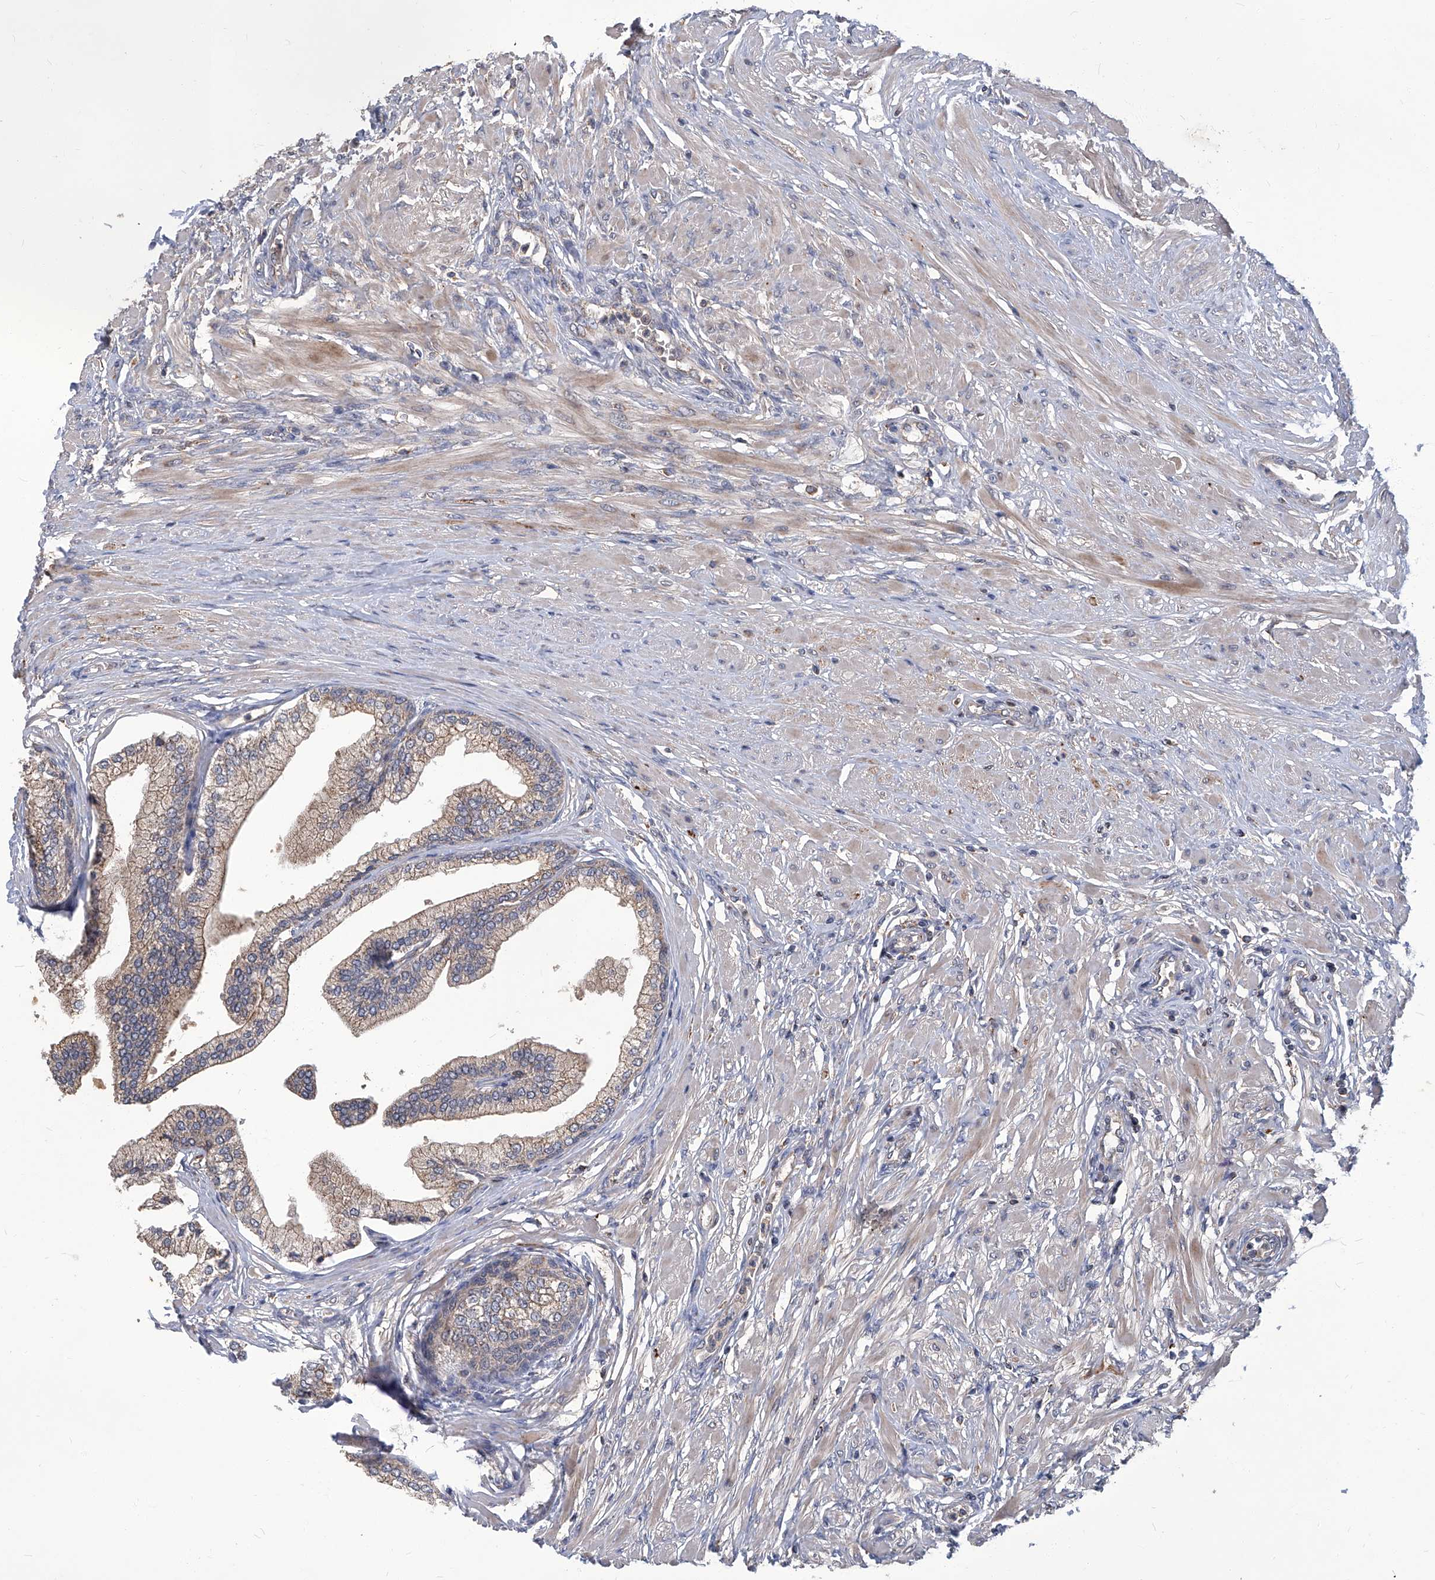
{"staining": {"intensity": "moderate", "quantity": ">75%", "location": "cytoplasmic/membranous"}, "tissue": "prostate", "cell_type": "Glandular cells", "image_type": "normal", "snomed": [{"axis": "morphology", "description": "Normal tissue, NOS"}, {"axis": "morphology", "description": "Urothelial carcinoma, Low grade"}, {"axis": "topography", "description": "Urinary bladder"}, {"axis": "topography", "description": "Prostate"}], "caption": "Immunohistochemistry photomicrograph of unremarkable prostate: human prostate stained using IHC displays medium levels of moderate protein expression localized specifically in the cytoplasmic/membranous of glandular cells, appearing as a cytoplasmic/membranous brown color.", "gene": "TNFRSF13B", "patient": {"sex": "male", "age": 60}}